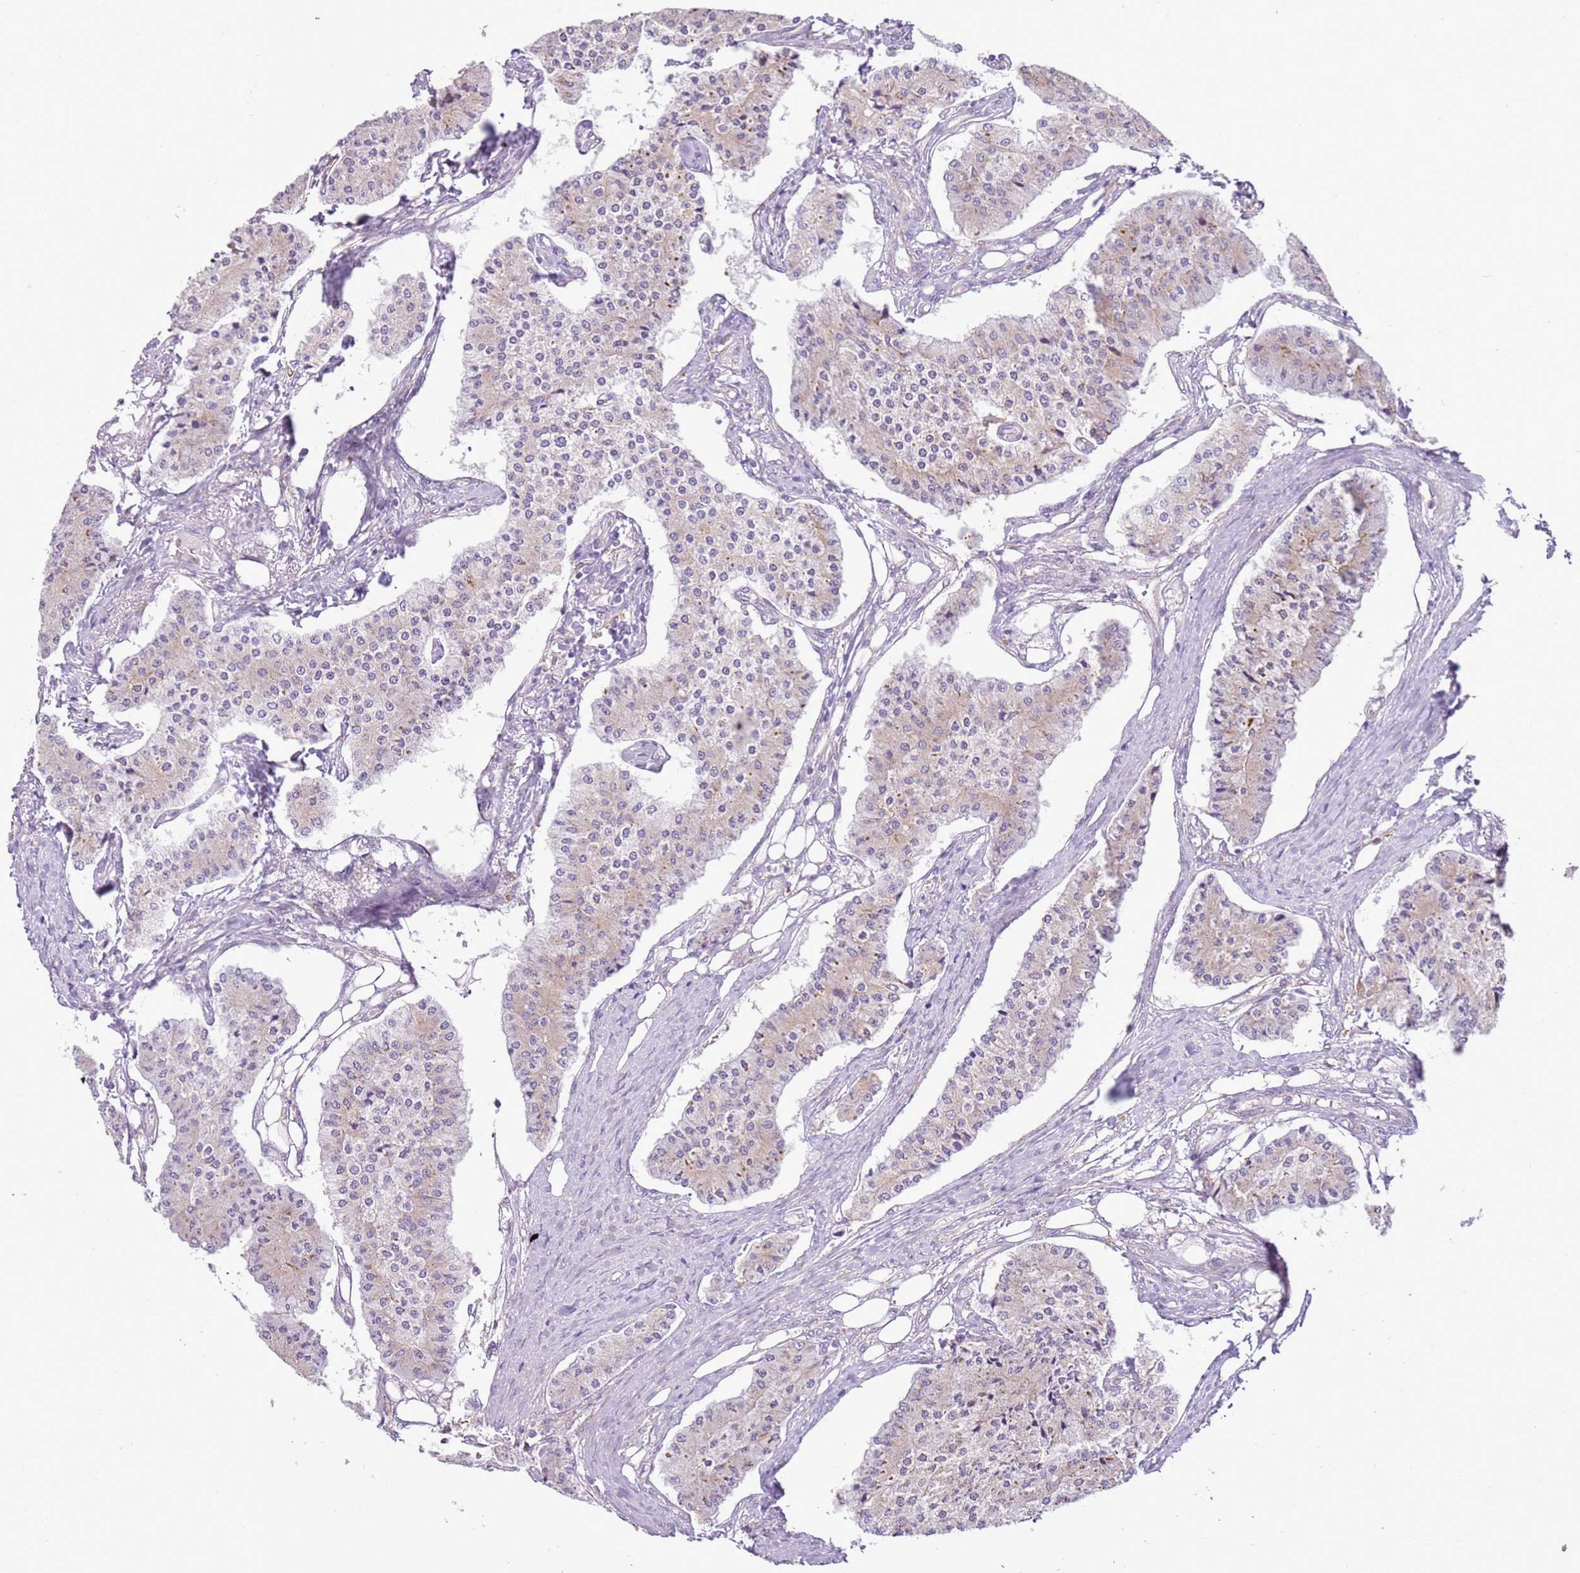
{"staining": {"intensity": "weak", "quantity": "<25%", "location": "cytoplasmic/membranous"}, "tissue": "carcinoid", "cell_type": "Tumor cells", "image_type": "cancer", "snomed": [{"axis": "morphology", "description": "Carcinoid, malignant, NOS"}, {"axis": "topography", "description": "Colon"}], "caption": "Tumor cells are negative for protein expression in human malignant carcinoid.", "gene": "OAF", "patient": {"sex": "female", "age": 52}}